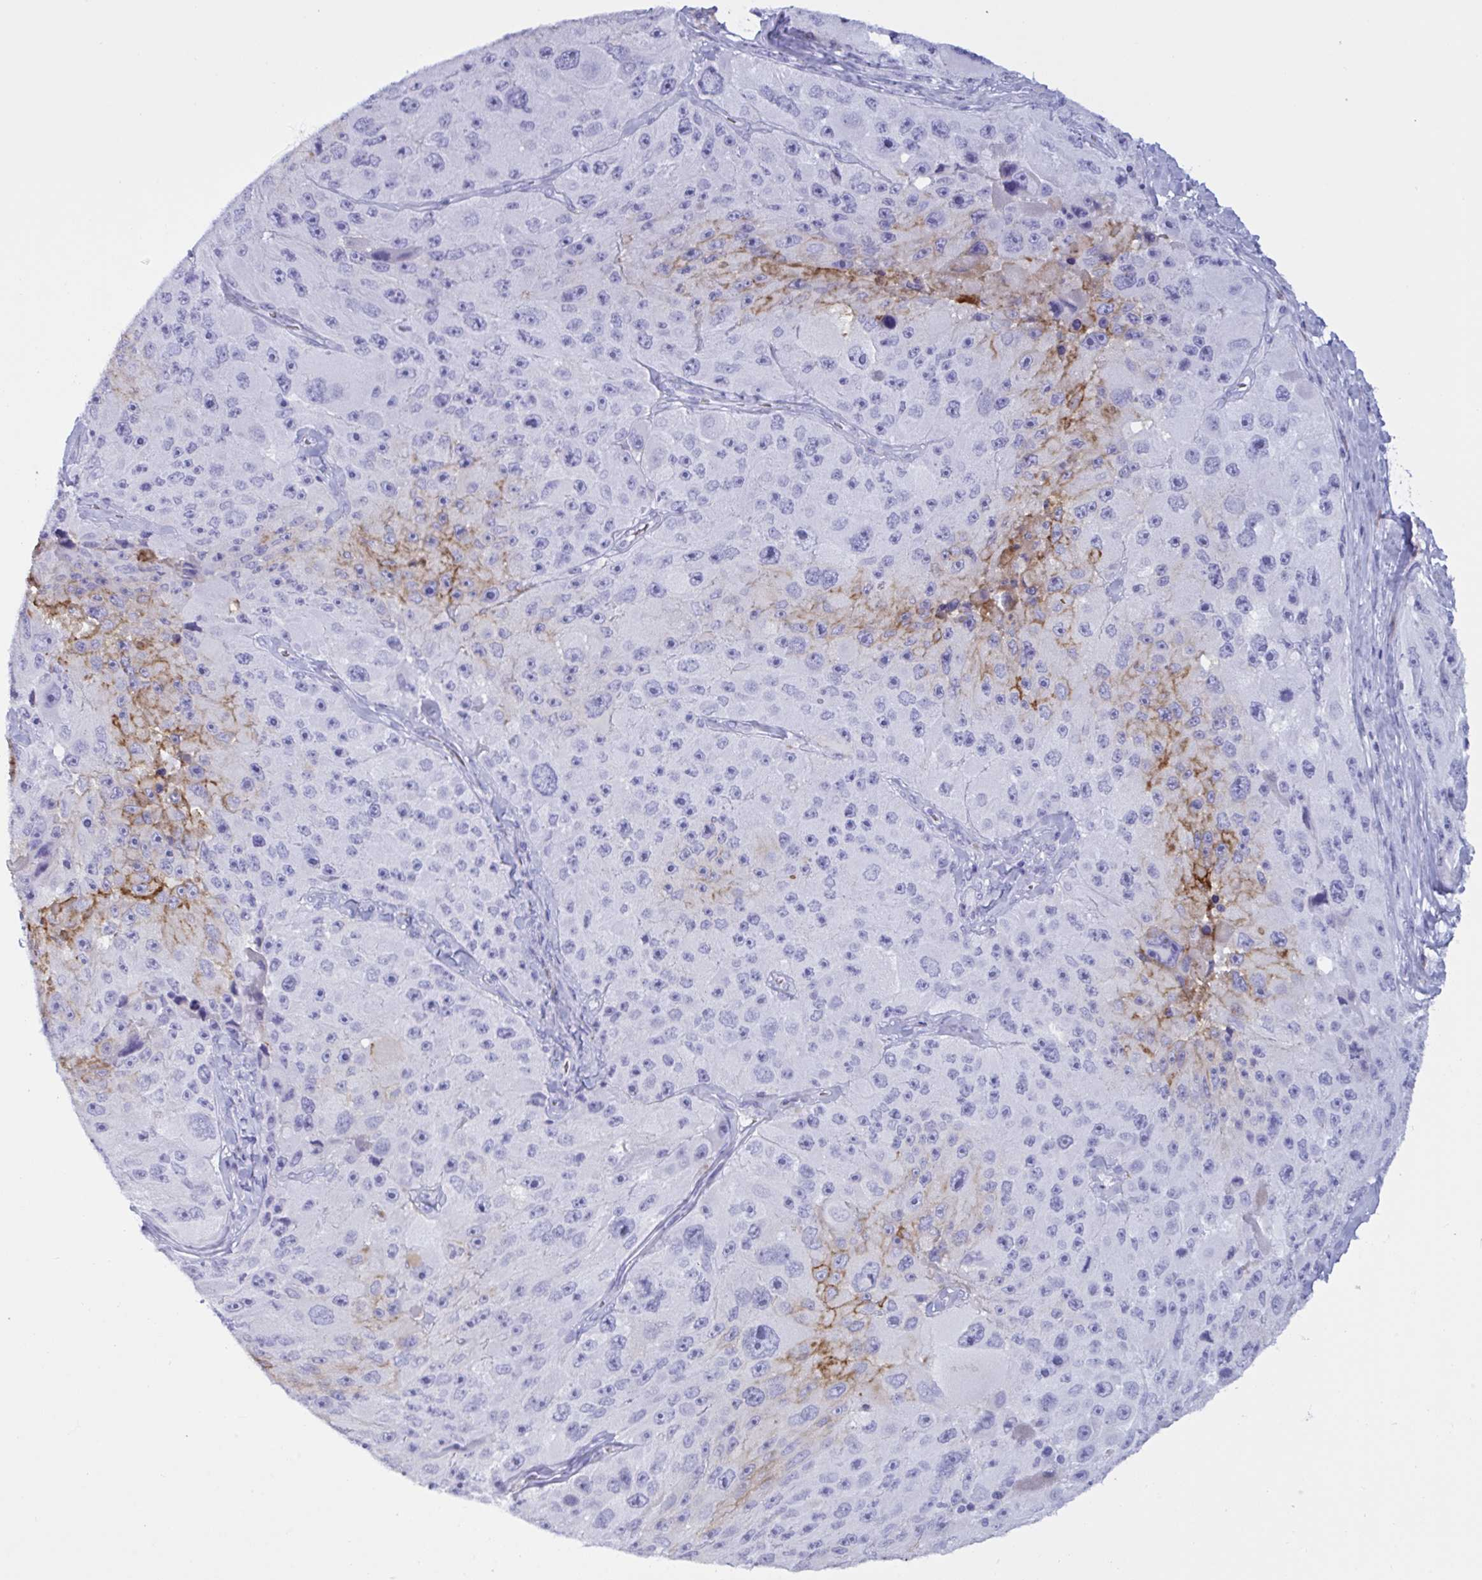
{"staining": {"intensity": "moderate", "quantity": "<25%", "location": "cytoplasmic/membranous"}, "tissue": "melanoma", "cell_type": "Tumor cells", "image_type": "cancer", "snomed": [{"axis": "morphology", "description": "Malignant melanoma, Metastatic site"}, {"axis": "topography", "description": "Lymph node"}], "caption": "Human melanoma stained with a brown dye reveals moderate cytoplasmic/membranous positive staining in approximately <25% of tumor cells.", "gene": "SLC2A1", "patient": {"sex": "male", "age": 62}}